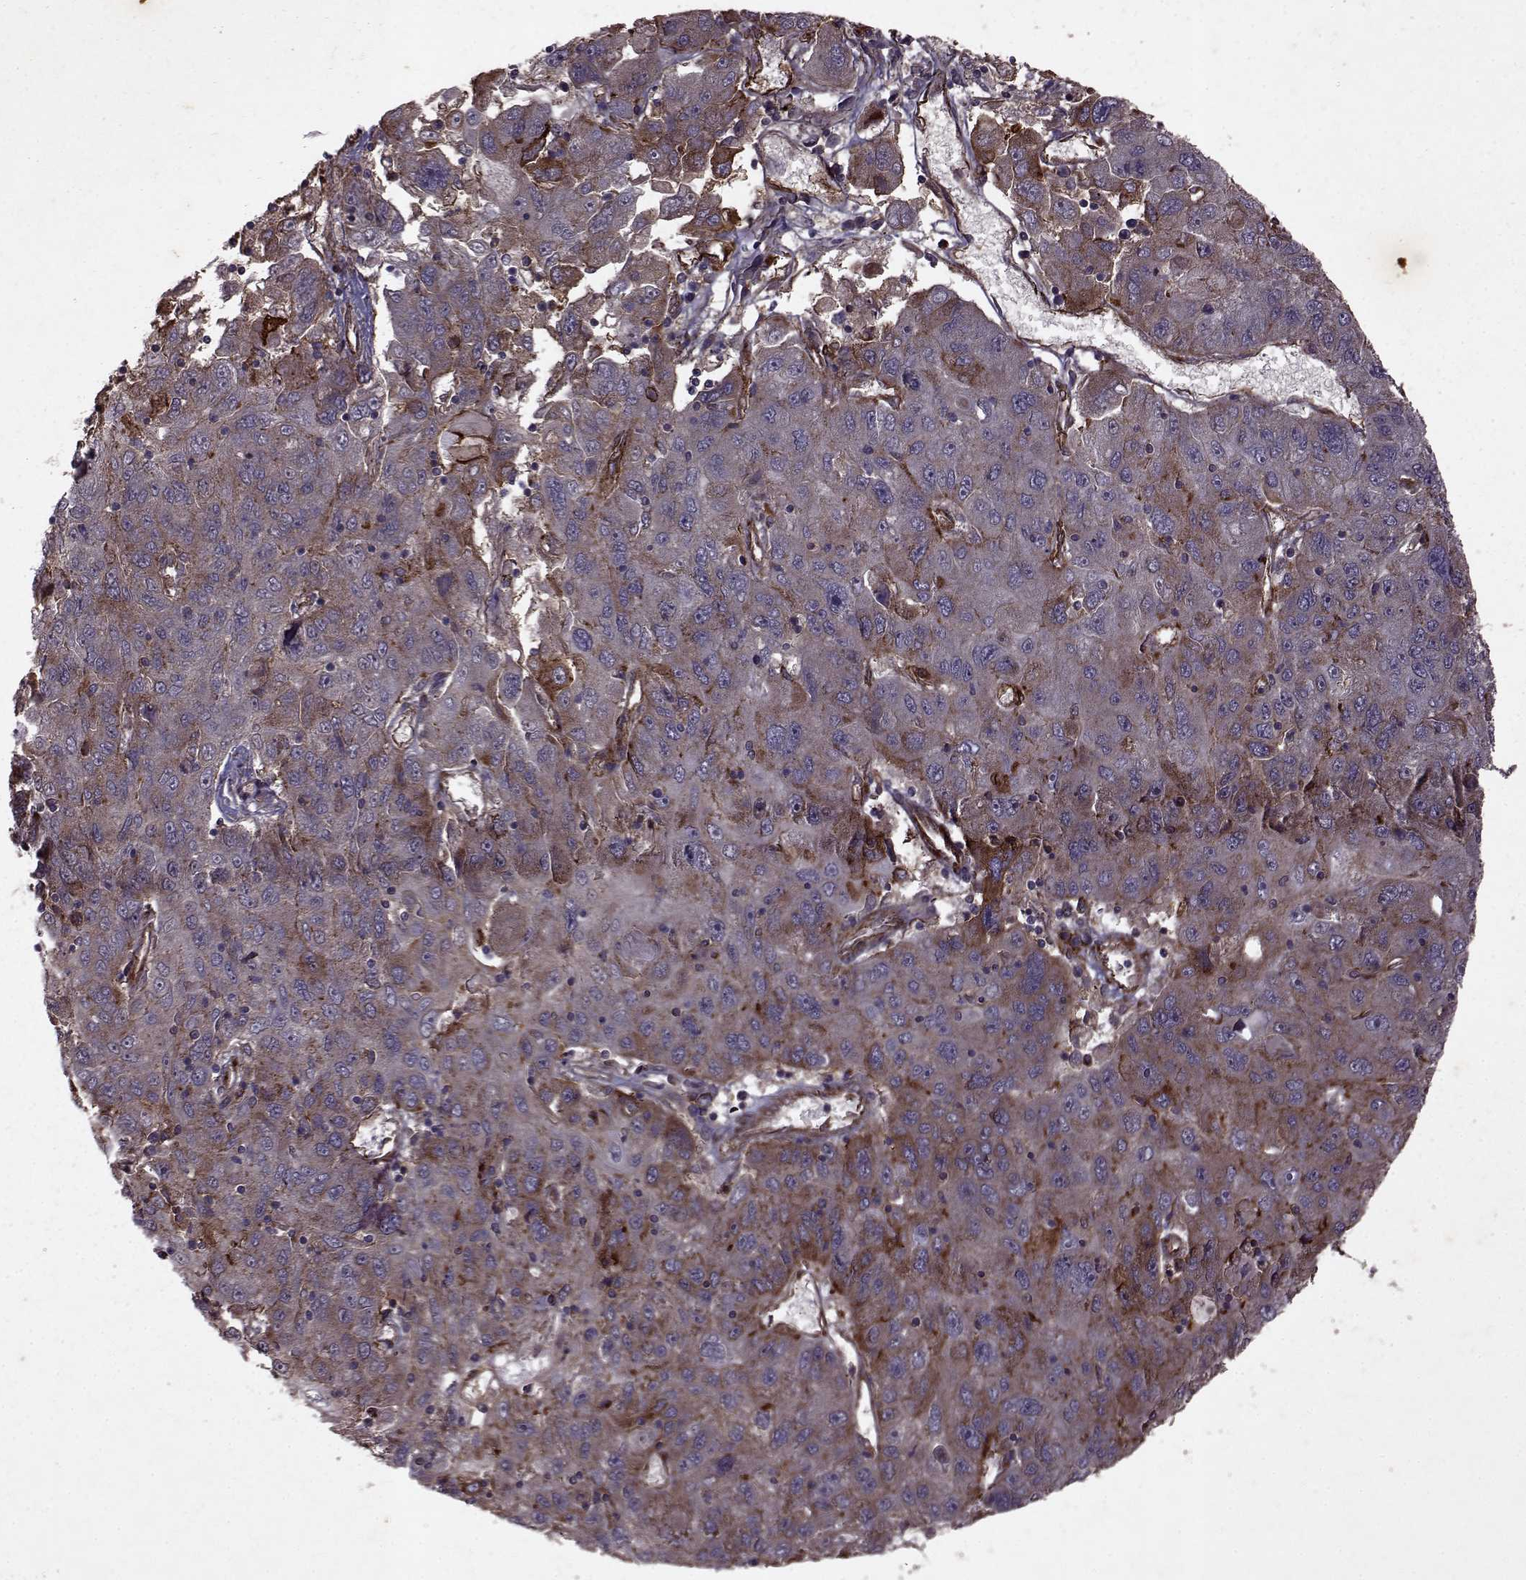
{"staining": {"intensity": "moderate", "quantity": ">75%", "location": "cytoplasmic/membranous"}, "tissue": "stomach cancer", "cell_type": "Tumor cells", "image_type": "cancer", "snomed": [{"axis": "morphology", "description": "Adenocarcinoma, NOS"}, {"axis": "topography", "description": "Stomach"}], "caption": "This image reveals stomach cancer stained with immunohistochemistry to label a protein in brown. The cytoplasmic/membranous of tumor cells show moderate positivity for the protein. Nuclei are counter-stained blue.", "gene": "FXN", "patient": {"sex": "male", "age": 56}}